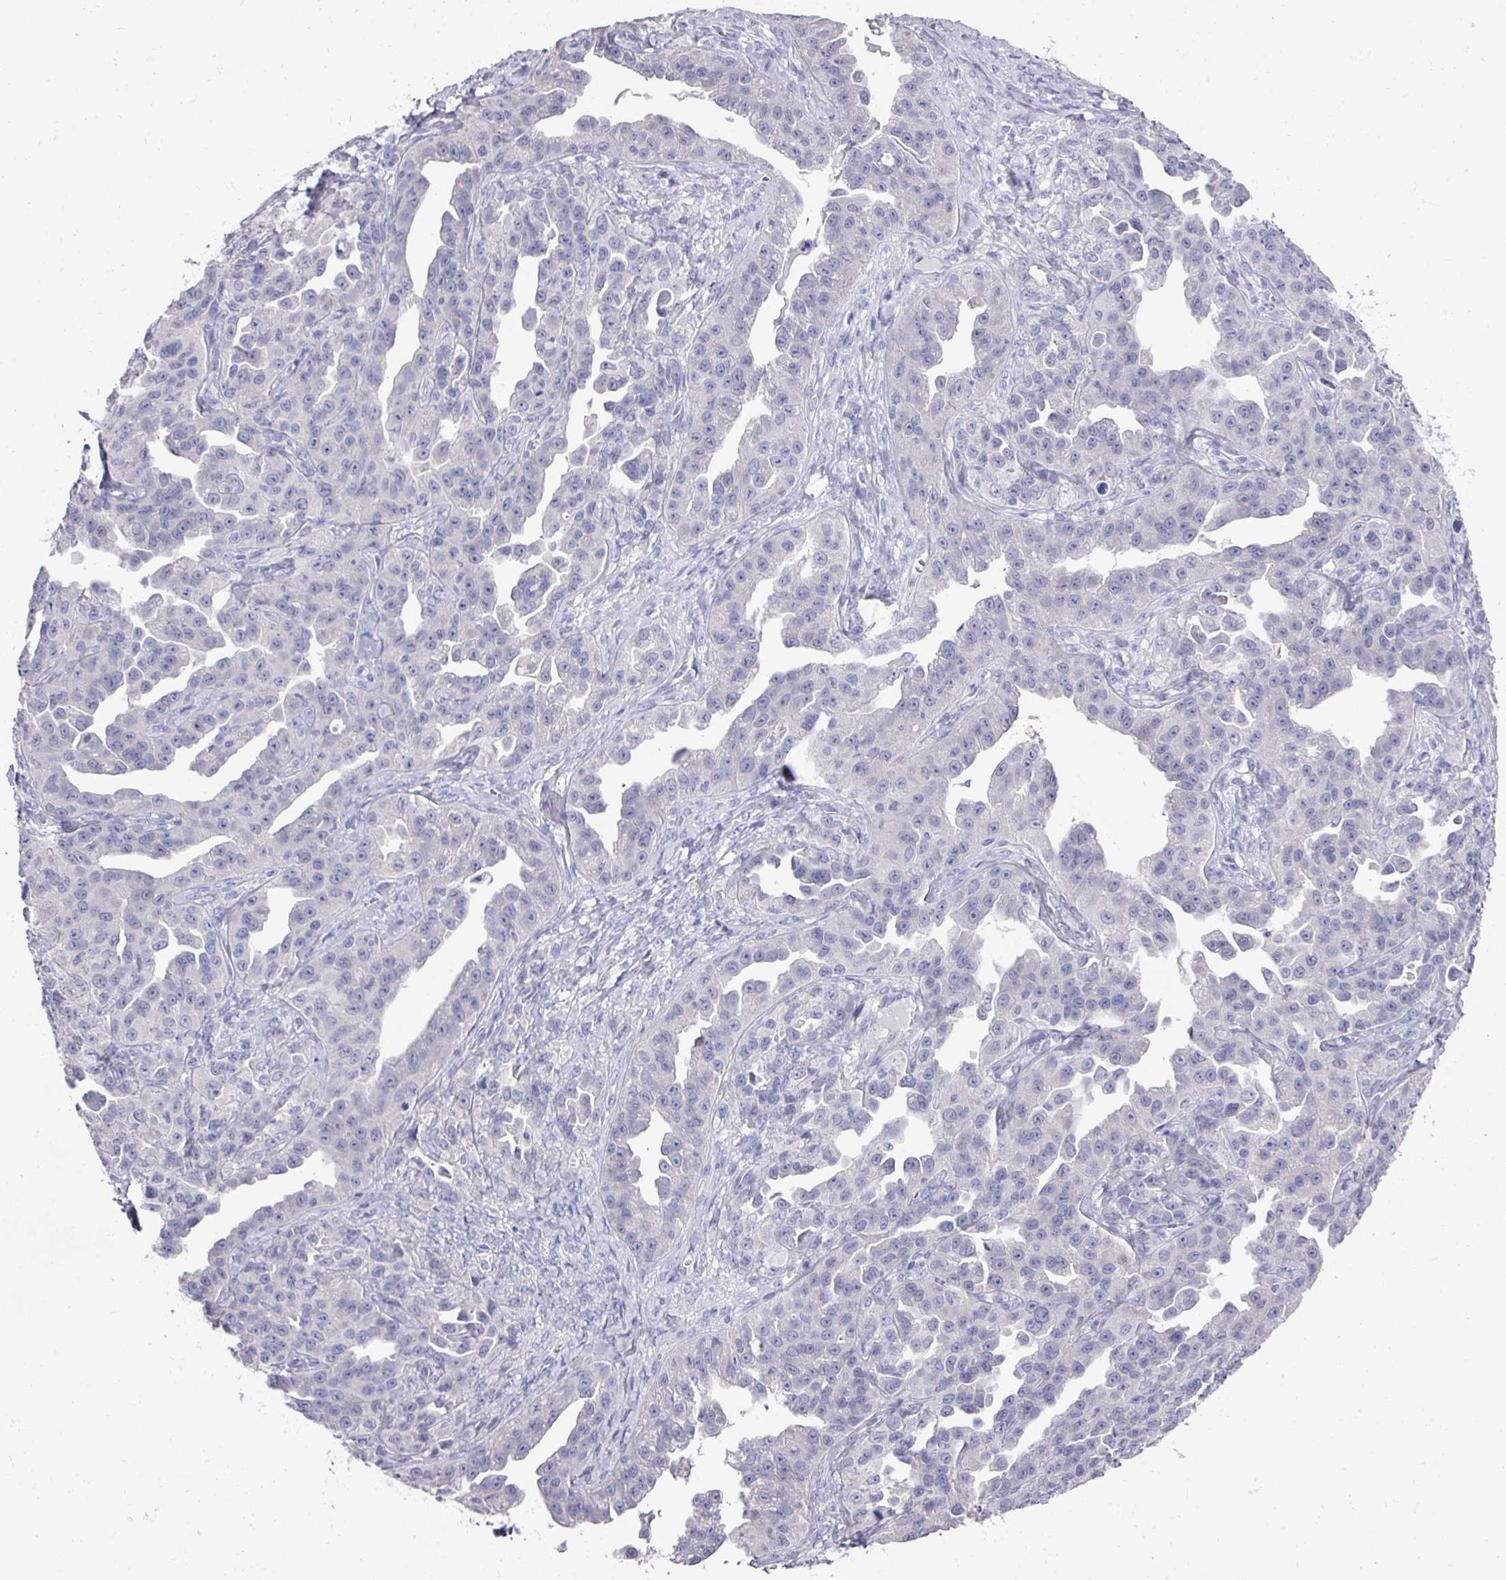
{"staining": {"intensity": "negative", "quantity": "none", "location": "none"}, "tissue": "ovarian cancer", "cell_type": "Tumor cells", "image_type": "cancer", "snomed": [{"axis": "morphology", "description": "Cystadenocarcinoma, serous, NOS"}, {"axis": "topography", "description": "Ovary"}], "caption": "Serous cystadenocarcinoma (ovarian) stained for a protein using IHC reveals no expression tumor cells.", "gene": "DAZL", "patient": {"sex": "female", "age": 75}}